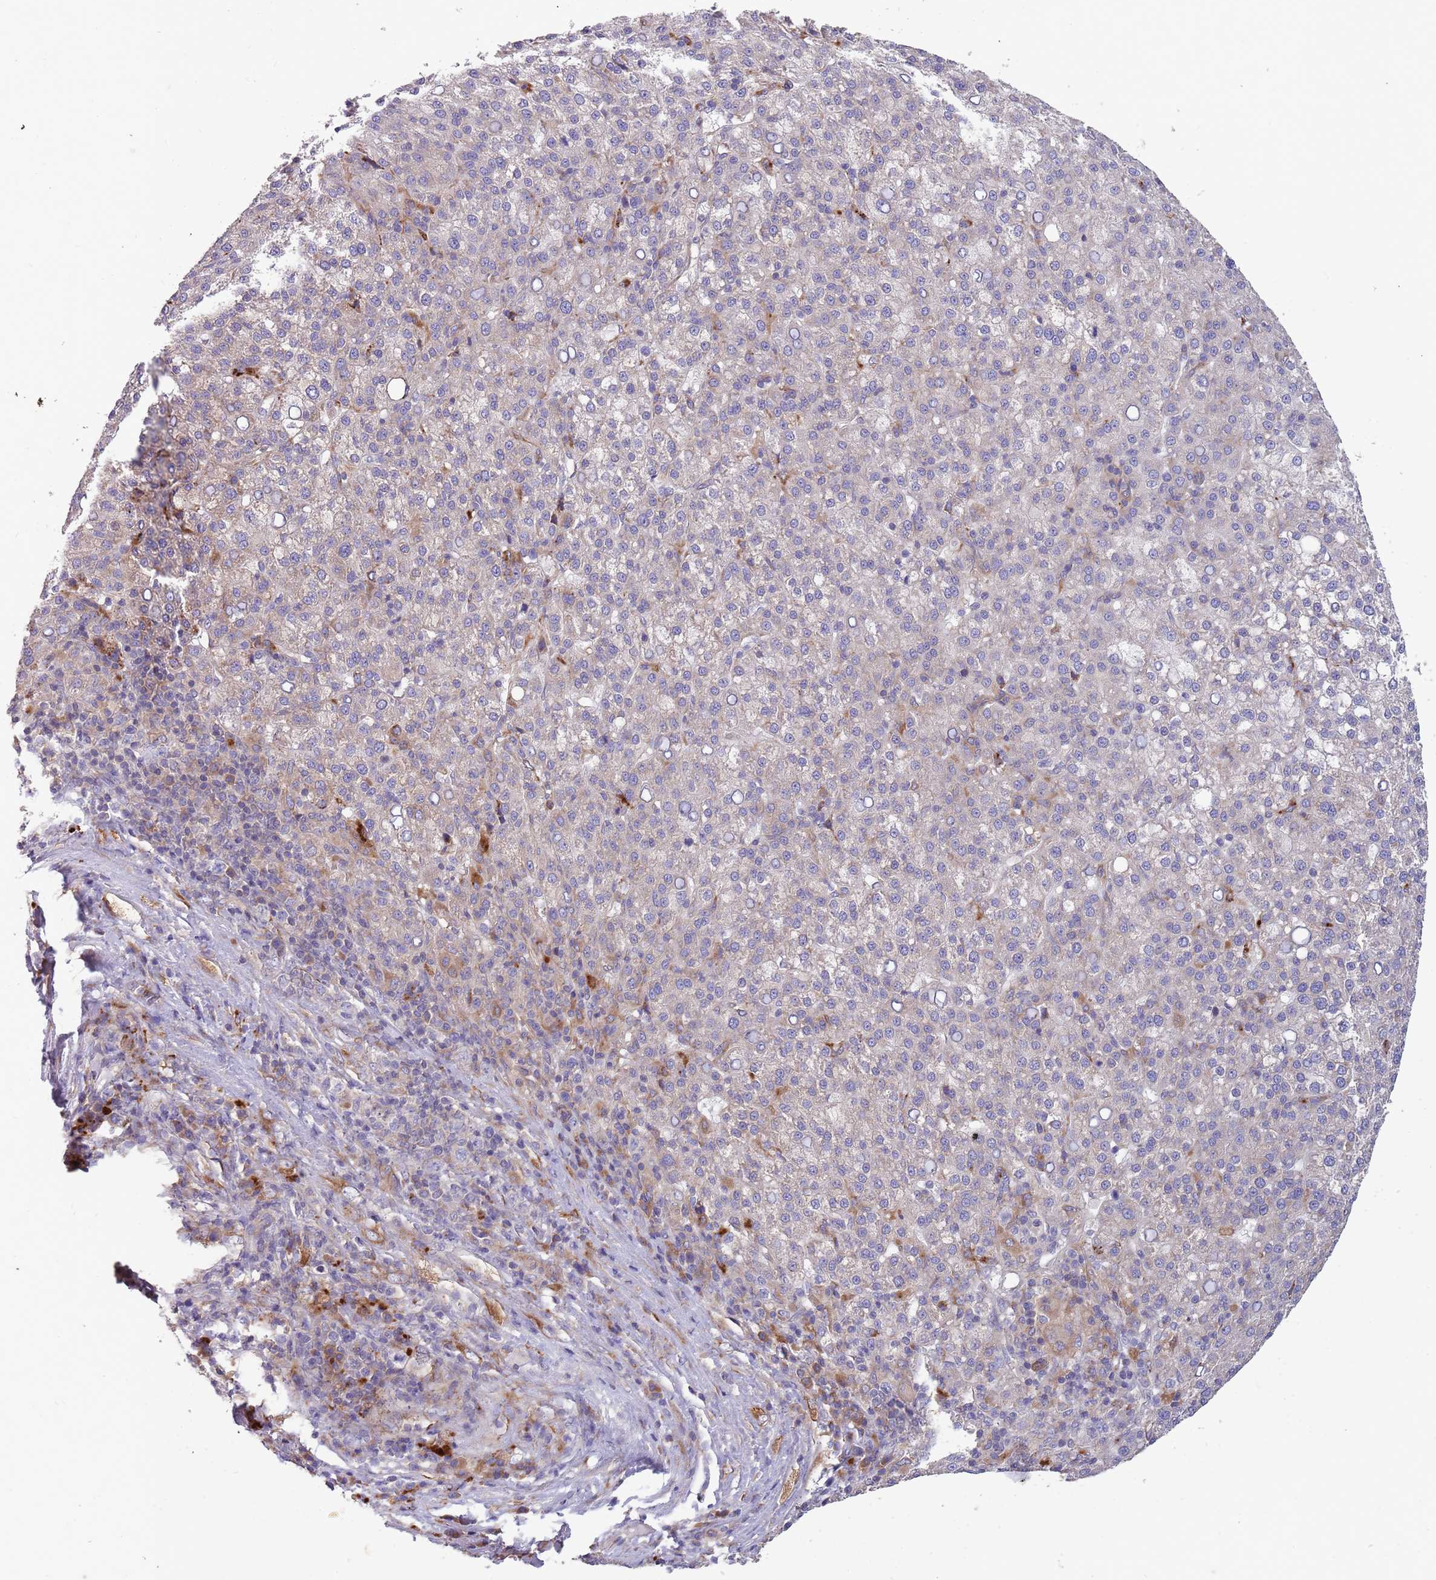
{"staining": {"intensity": "negative", "quantity": "none", "location": "none"}, "tissue": "liver cancer", "cell_type": "Tumor cells", "image_type": "cancer", "snomed": [{"axis": "morphology", "description": "Carcinoma, Hepatocellular, NOS"}, {"axis": "topography", "description": "Liver"}], "caption": "Immunohistochemical staining of human hepatocellular carcinoma (liver) reveals no significant expression in tumor cells. (DAB (3,3'-diaminobenzidine) immunohistochemistry (IHC) with hematoxylin counter stain).", "gene": "ARMCX6", "patient": {"sex": "female", "age": 58}}